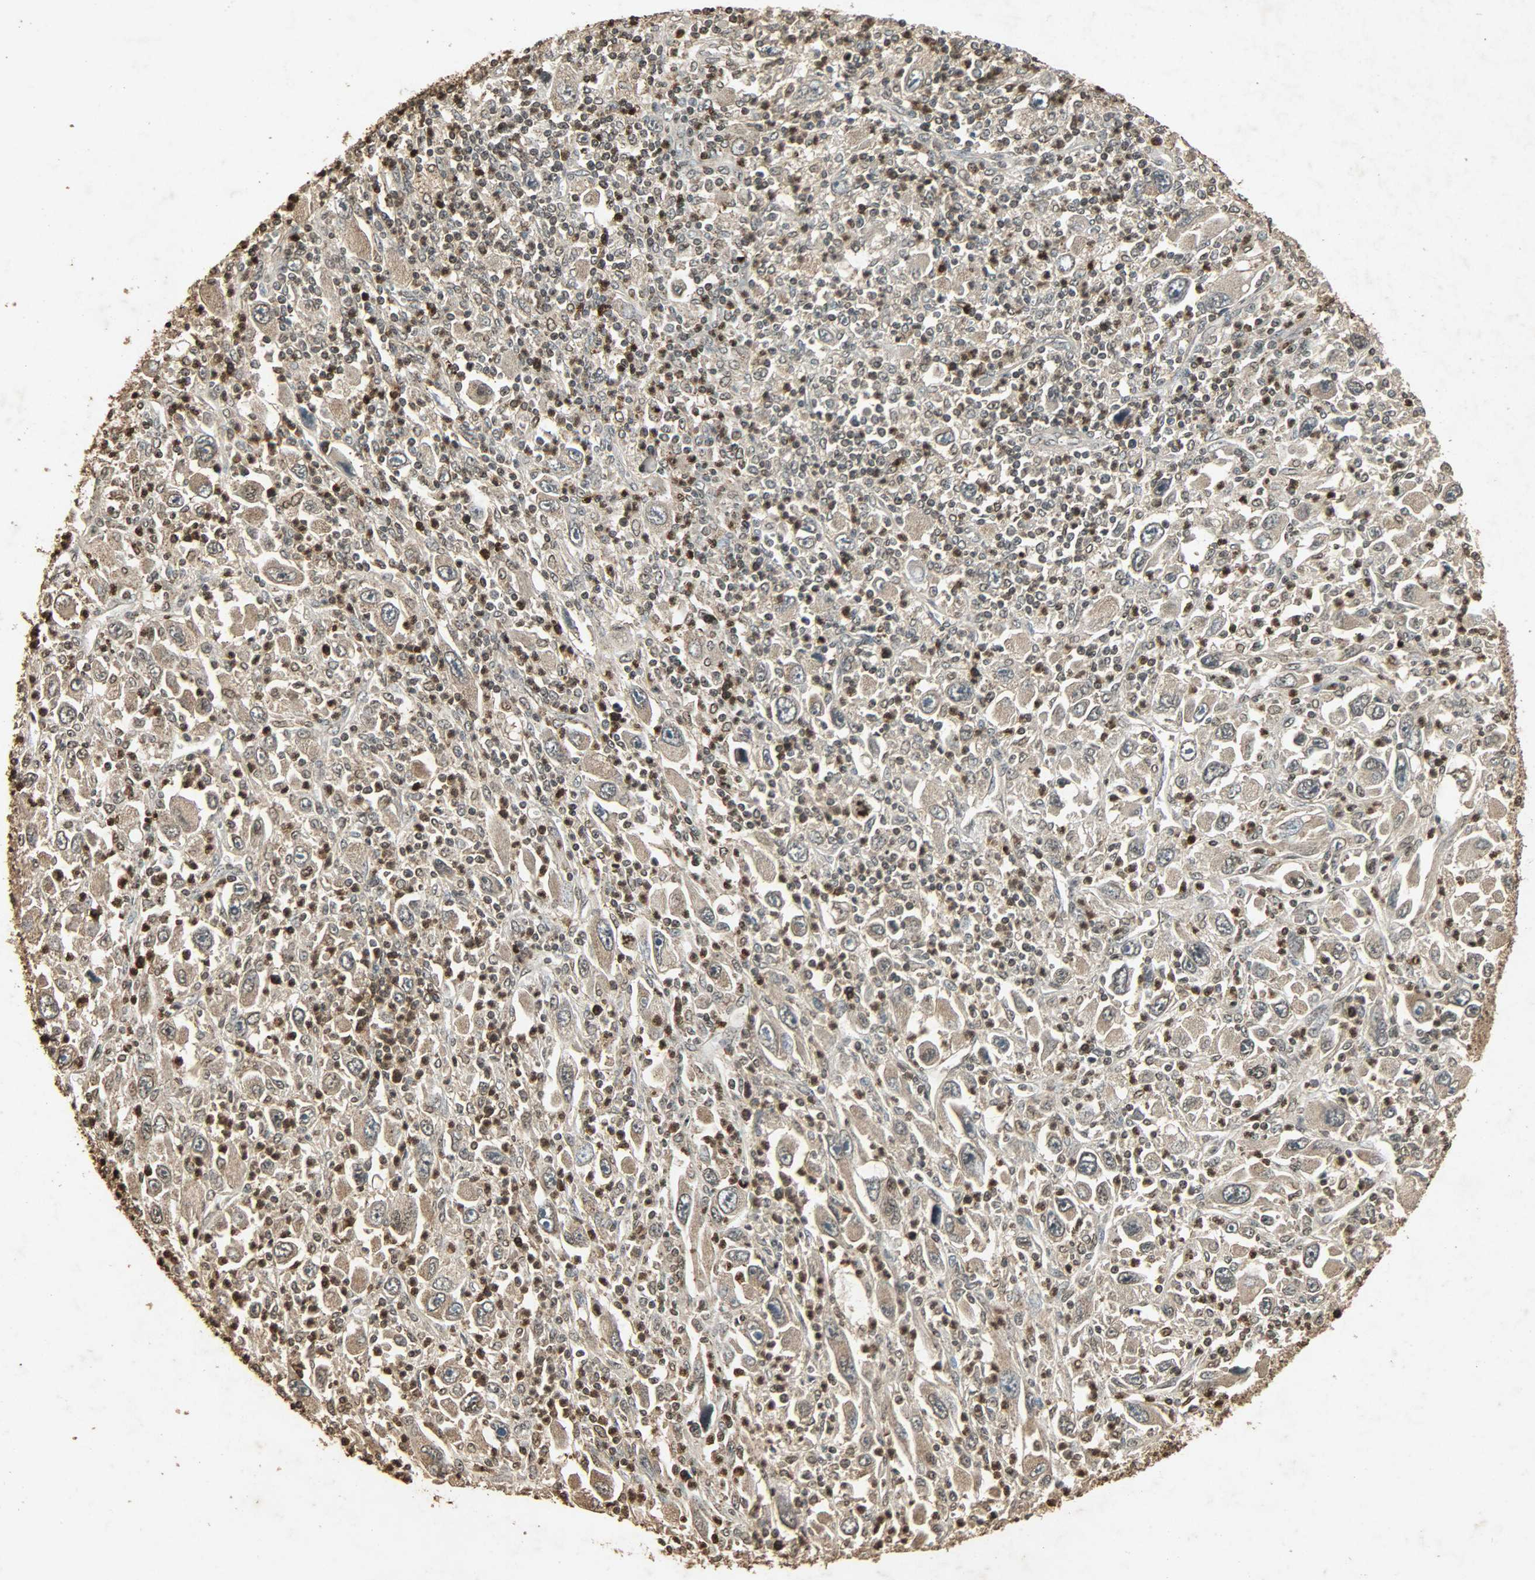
{"staining": {"intensity": "weak", "quantity": ">75%", "location": "cytoplasmic/membranous,nuclear"}, "tissue": "melanoma", "cell_type": "Tumor cells", "image_type": "cancer", "snomed": [{"axis": "morphology", "description": "Malignant melanoma, Metastatic site"}, {"axis": "topography", "description": "Skin"}], "caption": "Malignant melanoma (metastatic site) was stained to show a protein in brown. There is low levels of weak cytoplasmic/membranous and nuclear positivity in about >75% of tumor cells. (Brightfield microscopy of DAB IHC at high magnification).", "gene": "PPP3R1", "patient": {"sex": "female", "age": 56}}